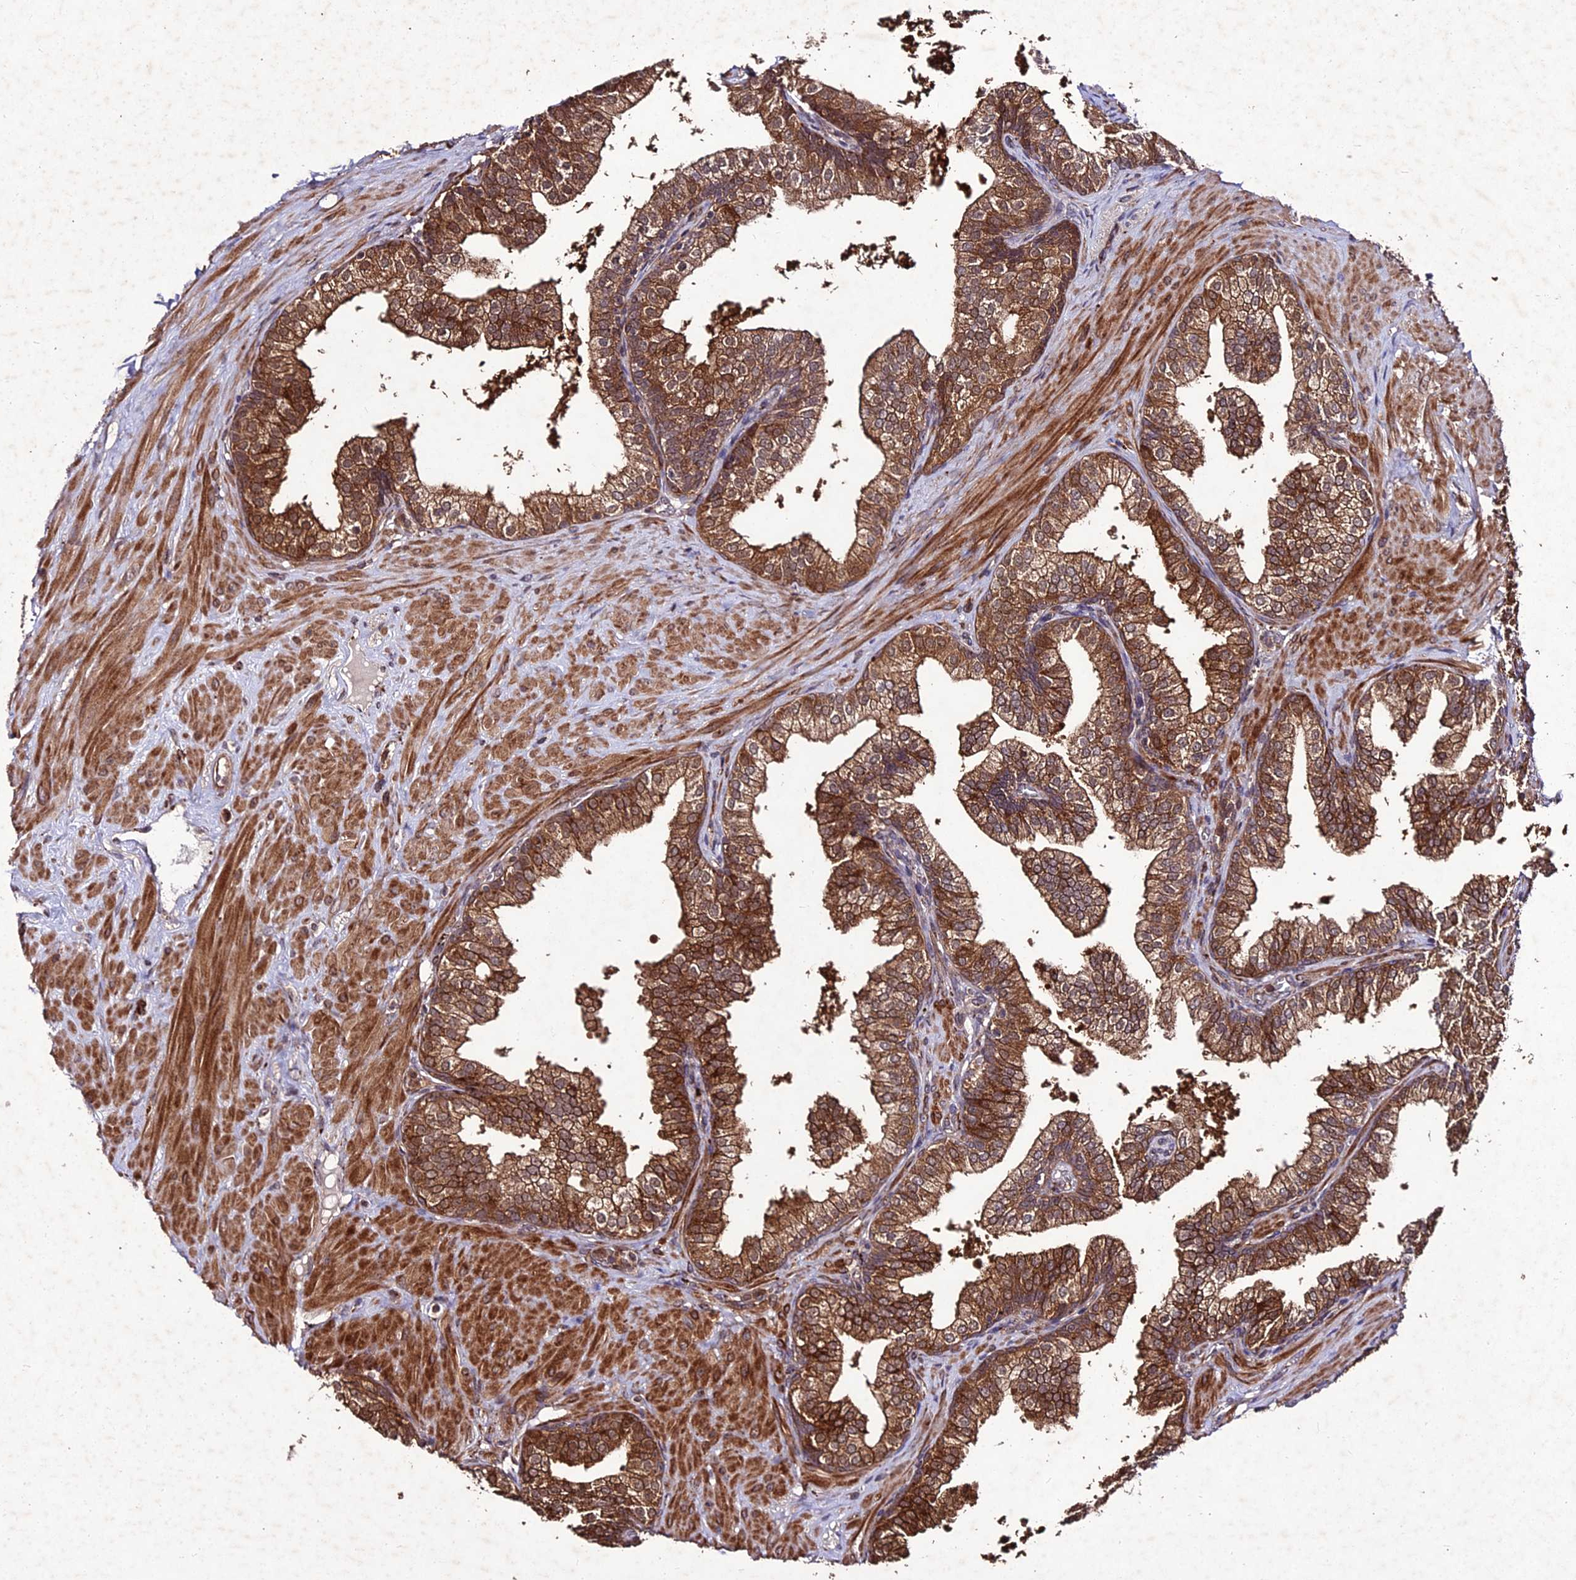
{"staining": {"intensity": "strong", "quantity": ">75%", "location": "cytoplasmic/membranous"}, "tissue": "prostate", "cell_type": "Glandular cells", "image_type": "normal", "snomed": [{"axis": "morphology", "description": "Normal tissue, NOS"}, {"axis": "topography", "description": "Prostate"}], "caption": "IHC histopathology image of unremarkable prostate stained for a protein (brown), which demonstrates high levels of strong cytoplasmic/membranous staining in about >75% of glandular cells.", "gene": "ZNF766", "patient": {"sex": "male", "age": 60}}